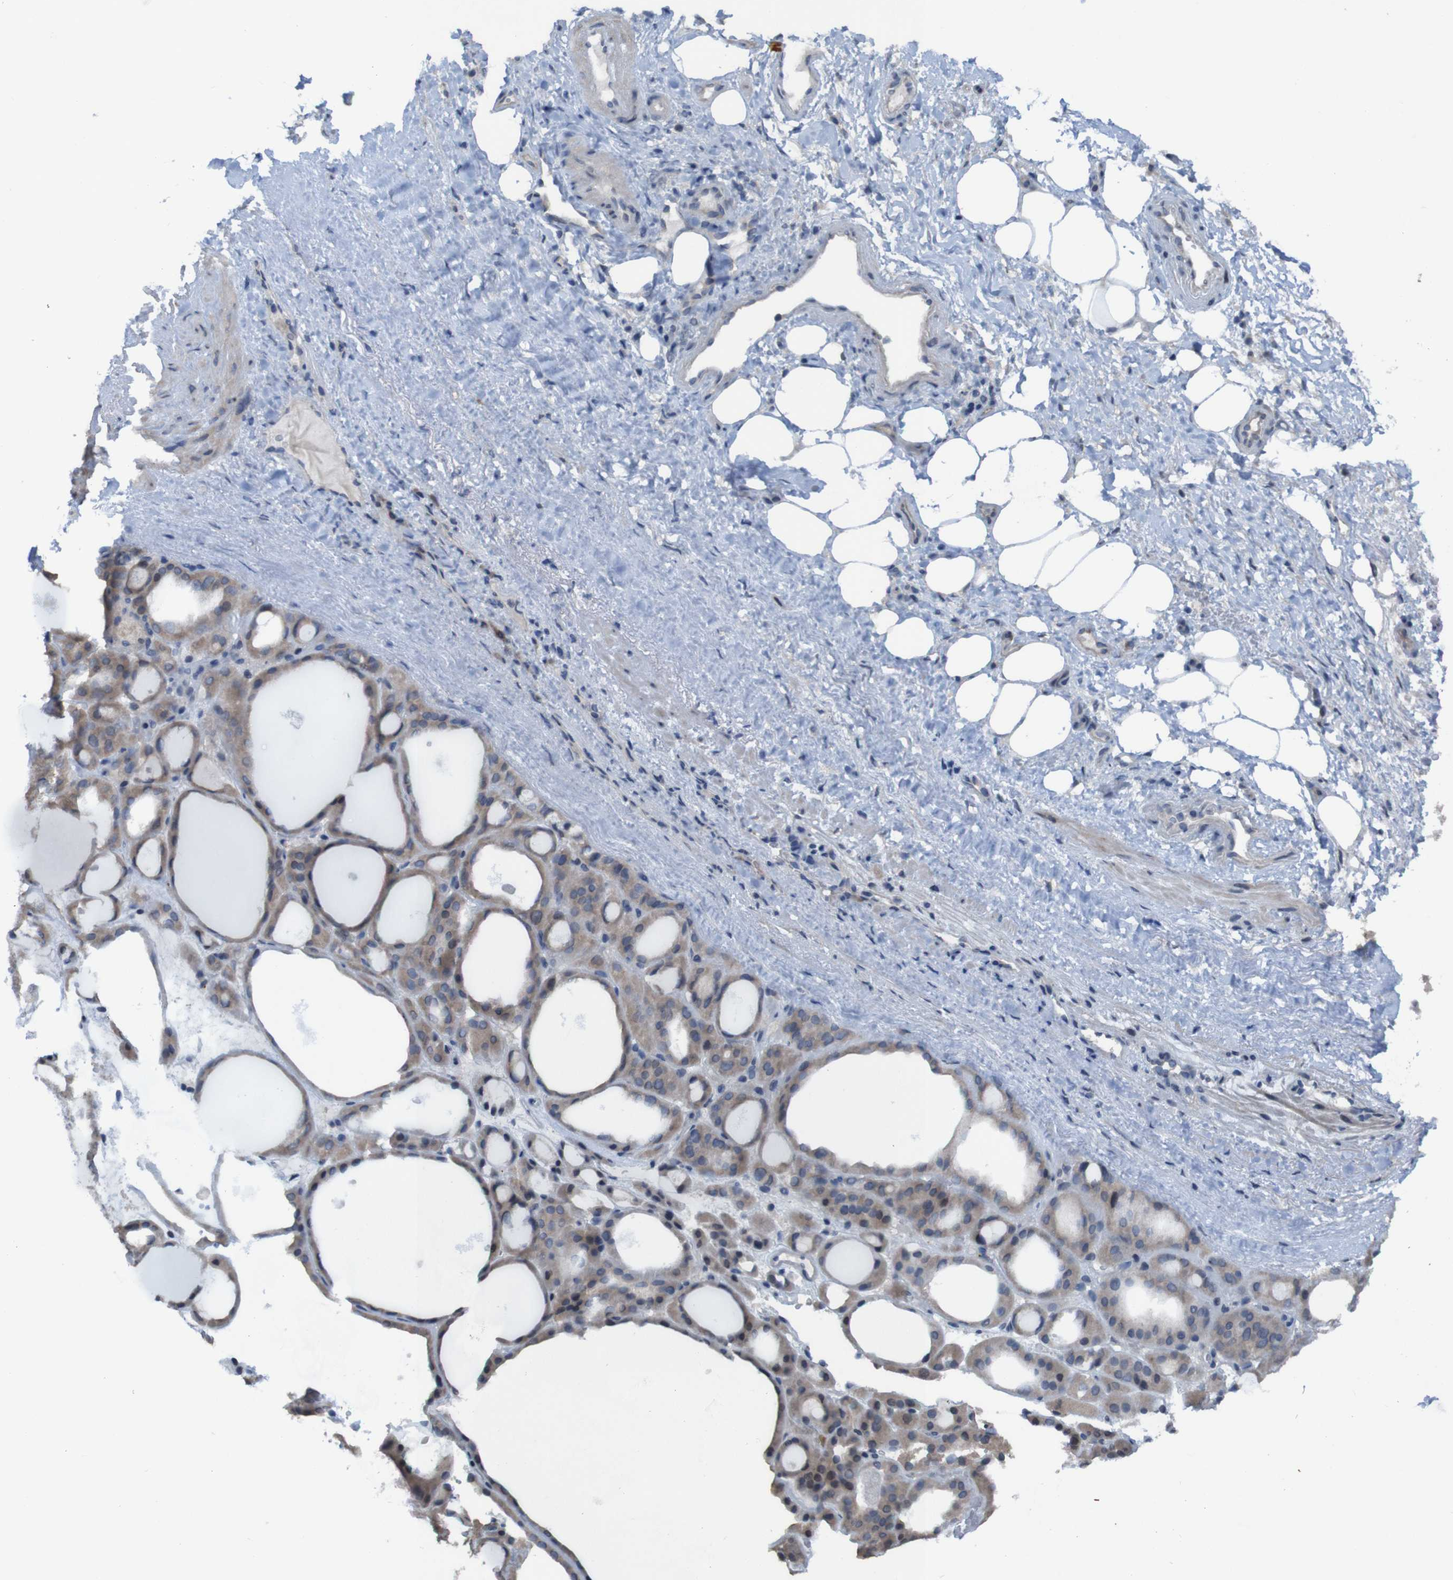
{"staining": {"intensity": "weak", "quantity": "25%-75%", "location": "cytoplasmic/membranous"}, "tissue": "thyroid gland", "cell_type": "Glandular cells", "image_type": "normal", "snomed": [{"axis": "morphology", "description": "Normal tissue, NOS"}, {"axis": "morphology", "description": "Carcinoma, NOS"}, {"axis": "topography", "description": "Thyroid gland"}], "caption": "Protein staining exhibits weak cytoplasmic/membranous staining in approximately 25%-75% of glandular cells in benign thyroid gland.", "gene": "CLDN18", "patient": {"sex": "female", "age": 86}}